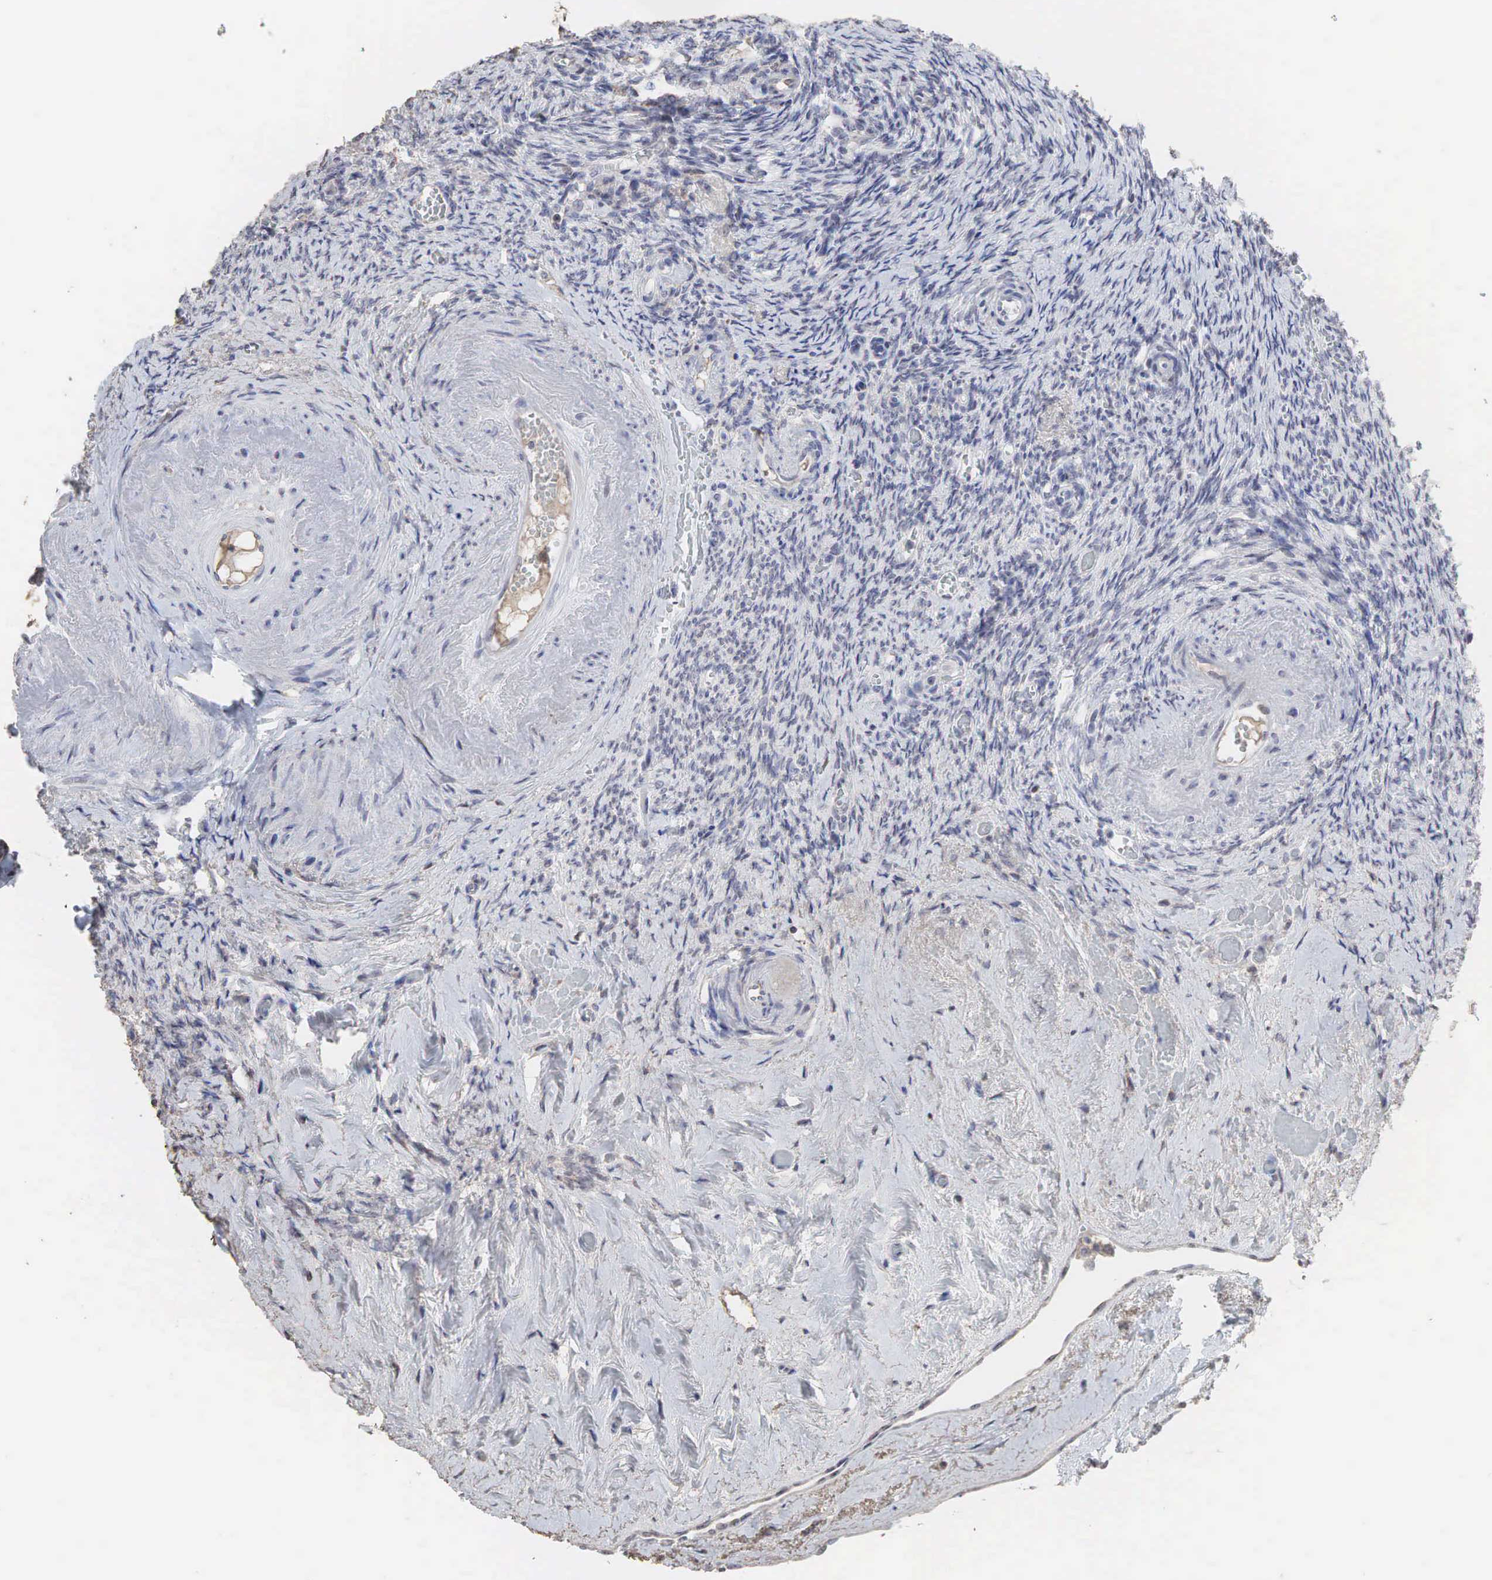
{"staining": {"intensity": "moderate", "quantity": "25%-75%", "location": "nuclear"}, "tissue": "ovary", "cell_type": "Follicle cells", "image_type": "normal", "snomed": [{"axis": "morphology", "description": "Normal tissue, NOS"}, {"axis": "topography", "description": "Ovary"}], "caption": "Immunohistochemistry histopathology image of normal ovary stained for a protein (brown), which displays medium levels of moderate nuclear staining in approximately 25%-75% of follicle cells.", "gene": "DKC1", "patient": {"sex": "female", "age": 63}}